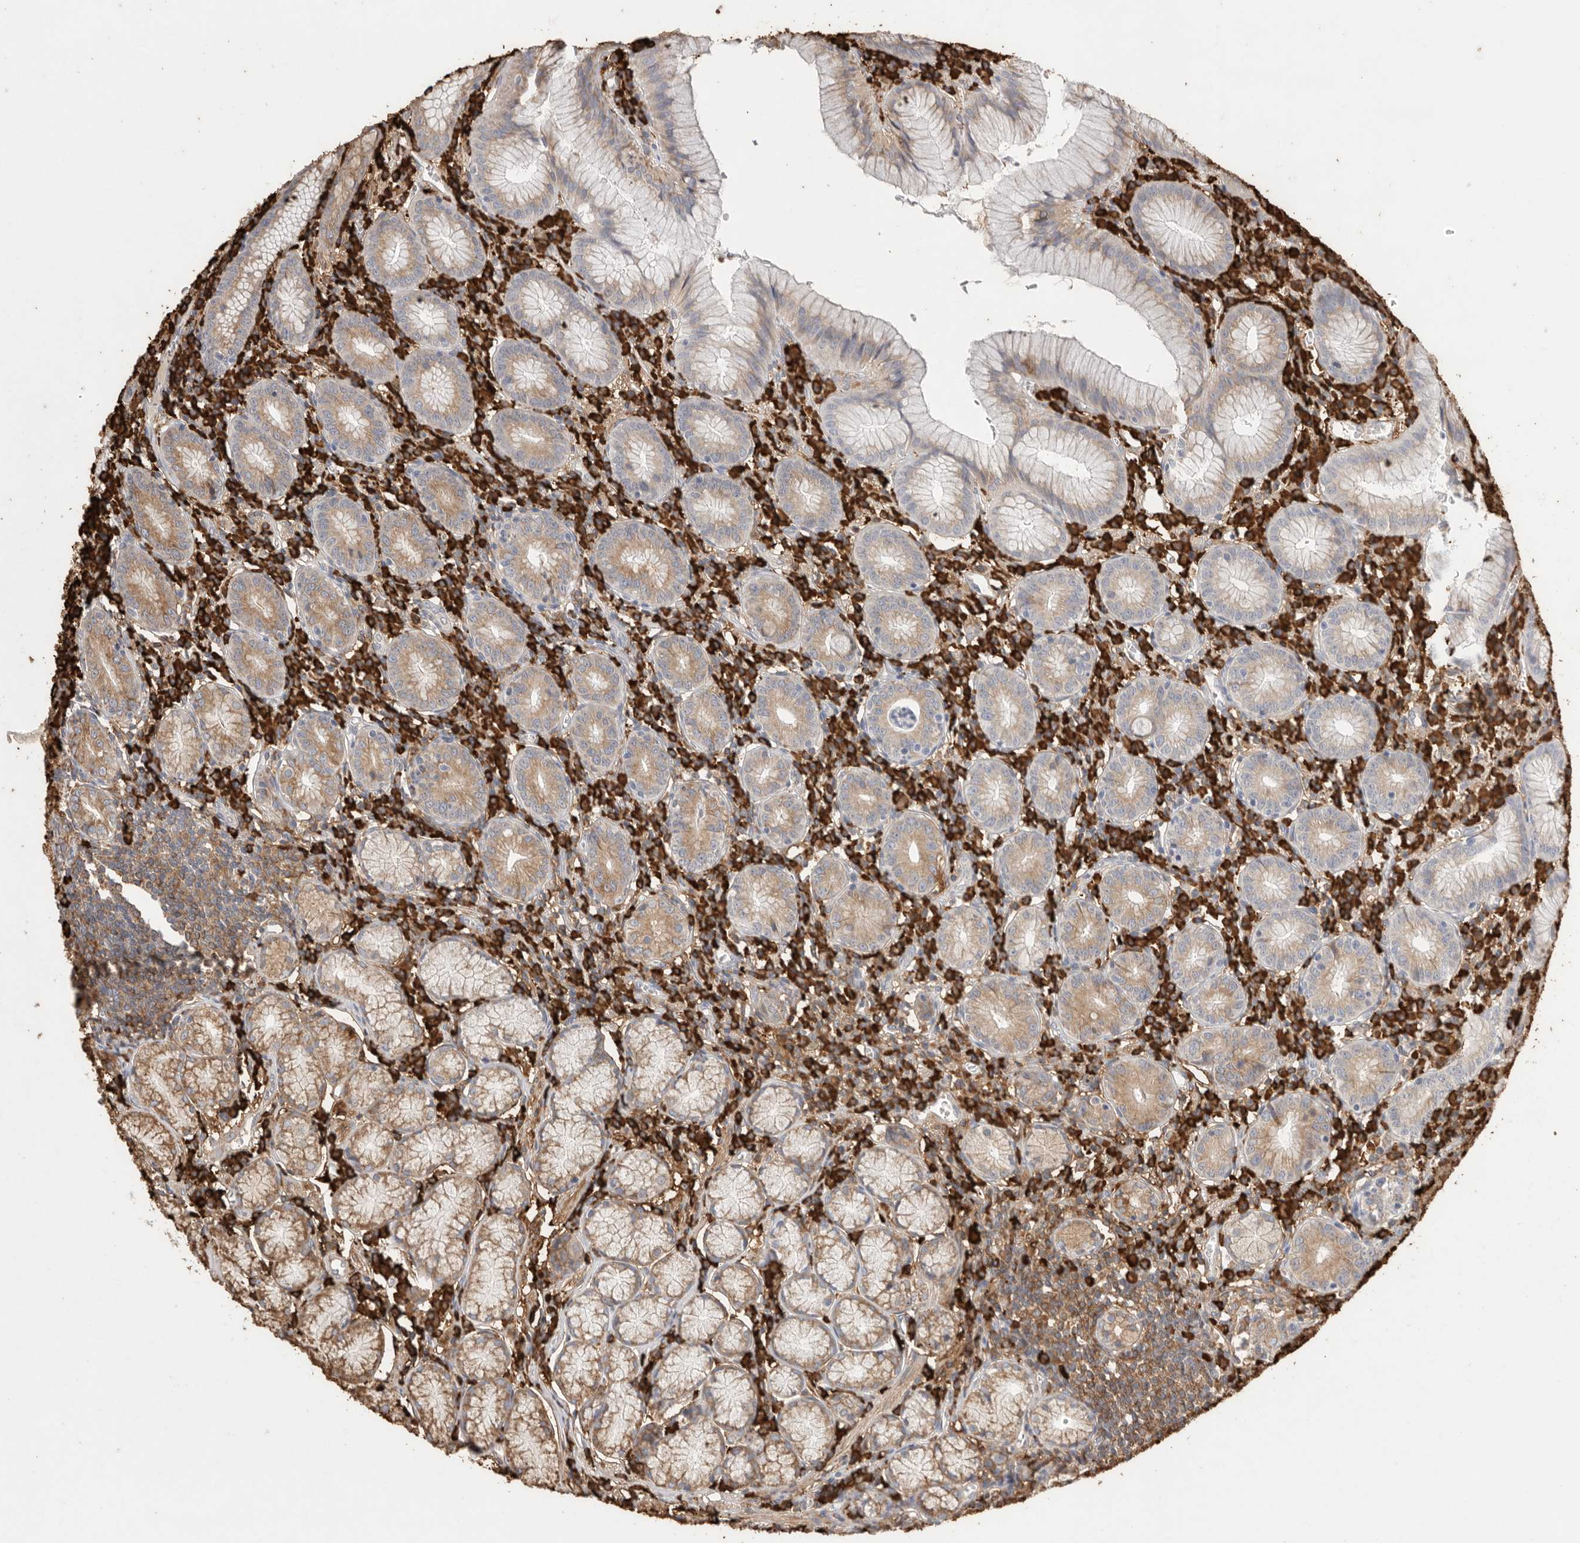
{"staining": {"intensity": "moderate", "quantity": ">75%", "location": "cytoplasmic/membranous"}, "tissue": "stomach", "cell_type": "Glandular cells", "image_type": "normal", "snomed": [{"axis": "morphology", "description": "Normal tissue, NOS"}, {"axis": "topography", "description": "Stomach"}], "caption": "There is medium levels of moderate cytoplasmic/membranous staining in glandular cells of benign stomach, as demonstrated by immunohistochemical staining (brown color).", "gene": "BLOC1S5", "patient": {"sex": "male", "age": 55}}